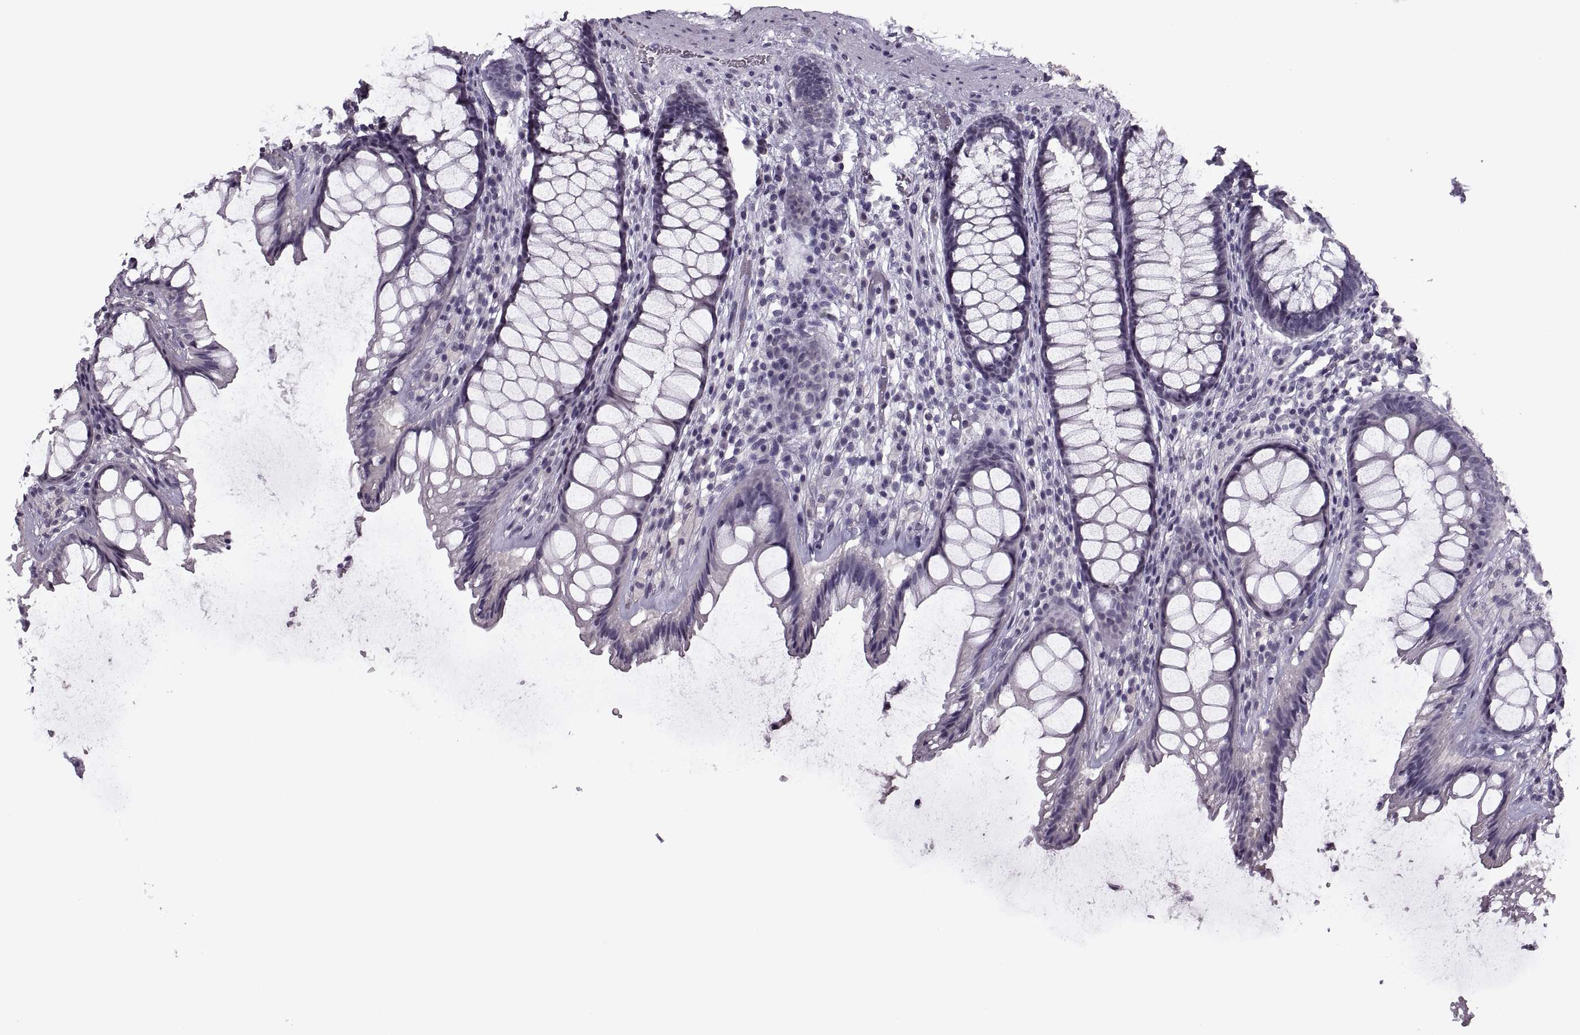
{"staining": {"intensity": "negative", "quantity": "none", "location": "none"}, "tissue": "rectum", "cell_type": "Glandular cells", "image_type": "normal", "snomed": [{"axis": "morphology", "description": "Normal tissue, NOS"}, {"axis": "topography", "description": "Rectum"}], "caption": "The immunohistochemistry photomicrograph has no significant staining in glandular cells of rectum. (Brightfield microscopy of DAB (3,3'-diaminobenzidine) immunohistochemistry at high magnification).", "gene": "PAGE2B", "patient": {"sex": "male", "age": 72}}